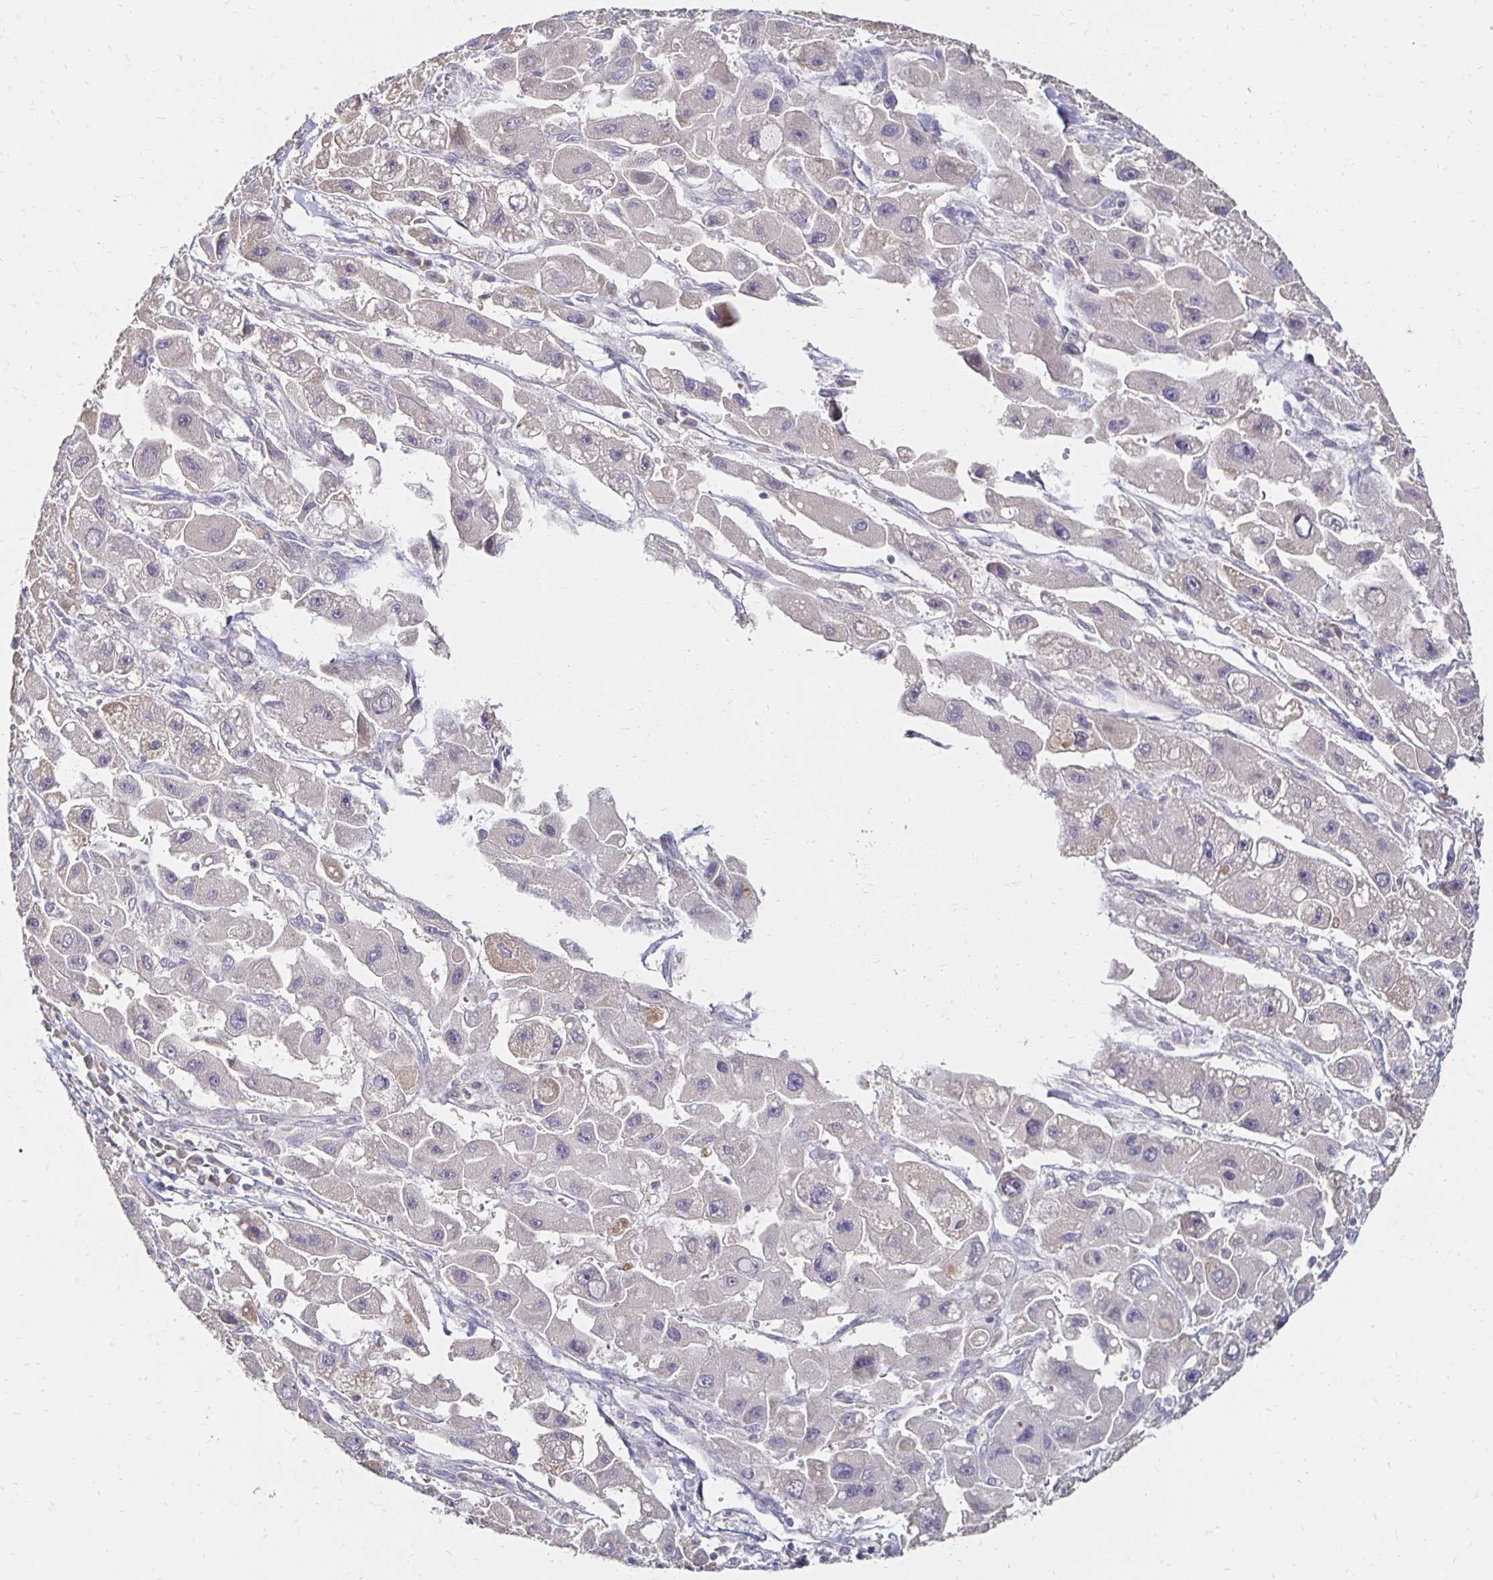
{"staining": {"intensity": "weak", "quantity": "25%-75%", "location": "cytoplasmic/membranous"}, "tissue": "liver cancer", "cell_type": "Tumor cells", "image_type": "cancer", "snomed": [{"axis": "morphology", "description": "Carcinoma, Hepatocellular, NOS"}, {"axis": "topography", "description": "Liver"}], "caption": "Immunohistochemical staining of liver cancer (hepatocellular carcinoma) displays weak cytoplasmic/membranous protein expression in about 25%-75% of tumor cells.", "gene": "ZNF727", "patient": {"sex": "male", "age": 24}}